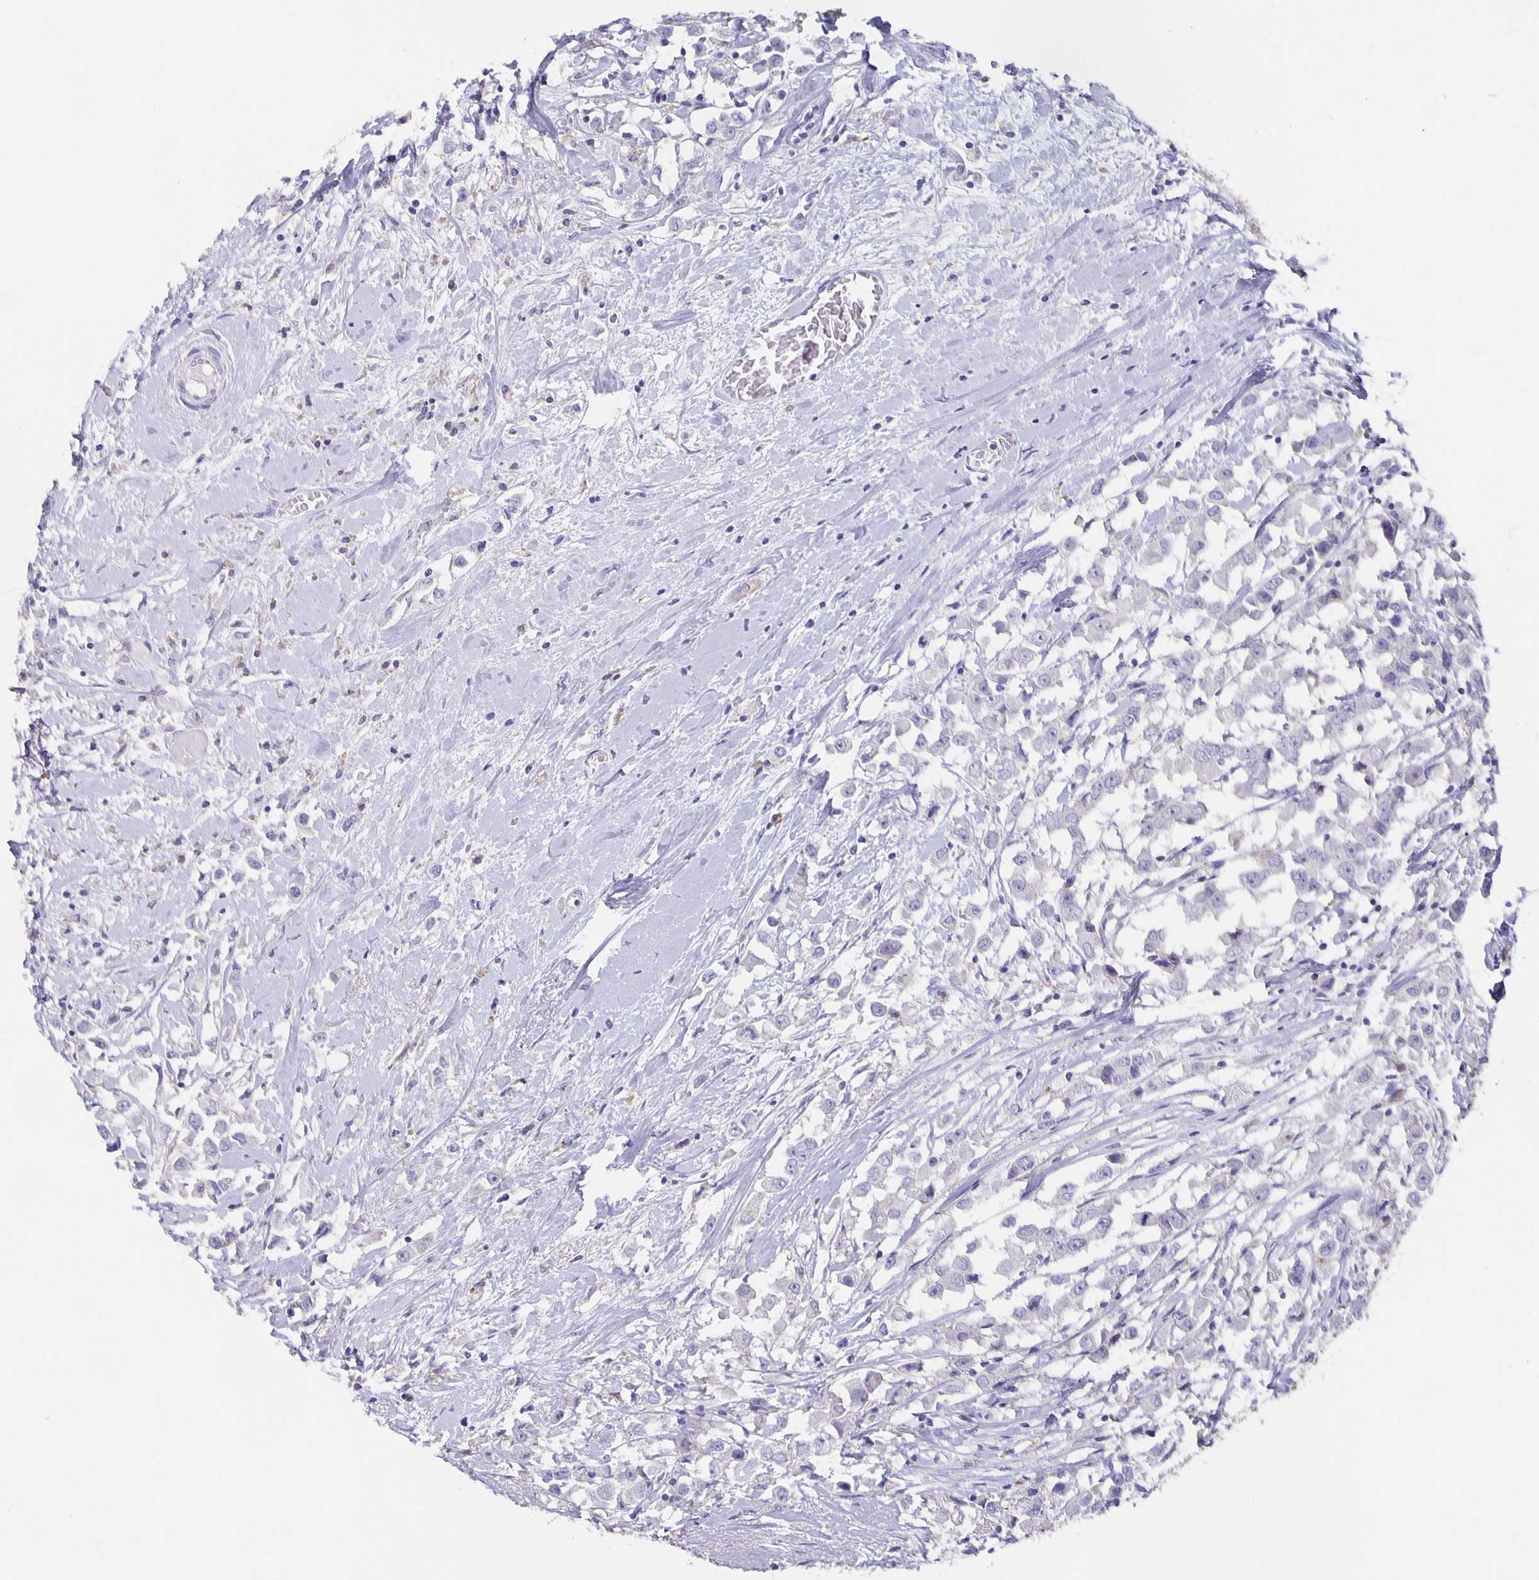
{"staining": {"intensity": "negative", "quantity": "none", "location": "none"}, "tissue": "breast cancer", "cell_type": "Tumor cells", "image_type": "cancer", "snomed": [{"axis": "morphology", "description": "Duct carcinoma"}, {"axis": "topography", "description": "Breast"}], "caption": "DAB immunohistochemical staining of human breast intraductal carcinoma shows no significant positivity in tumor cells.", "gene": "GPX4", "patient": {"sex": "female", "age": 61}}